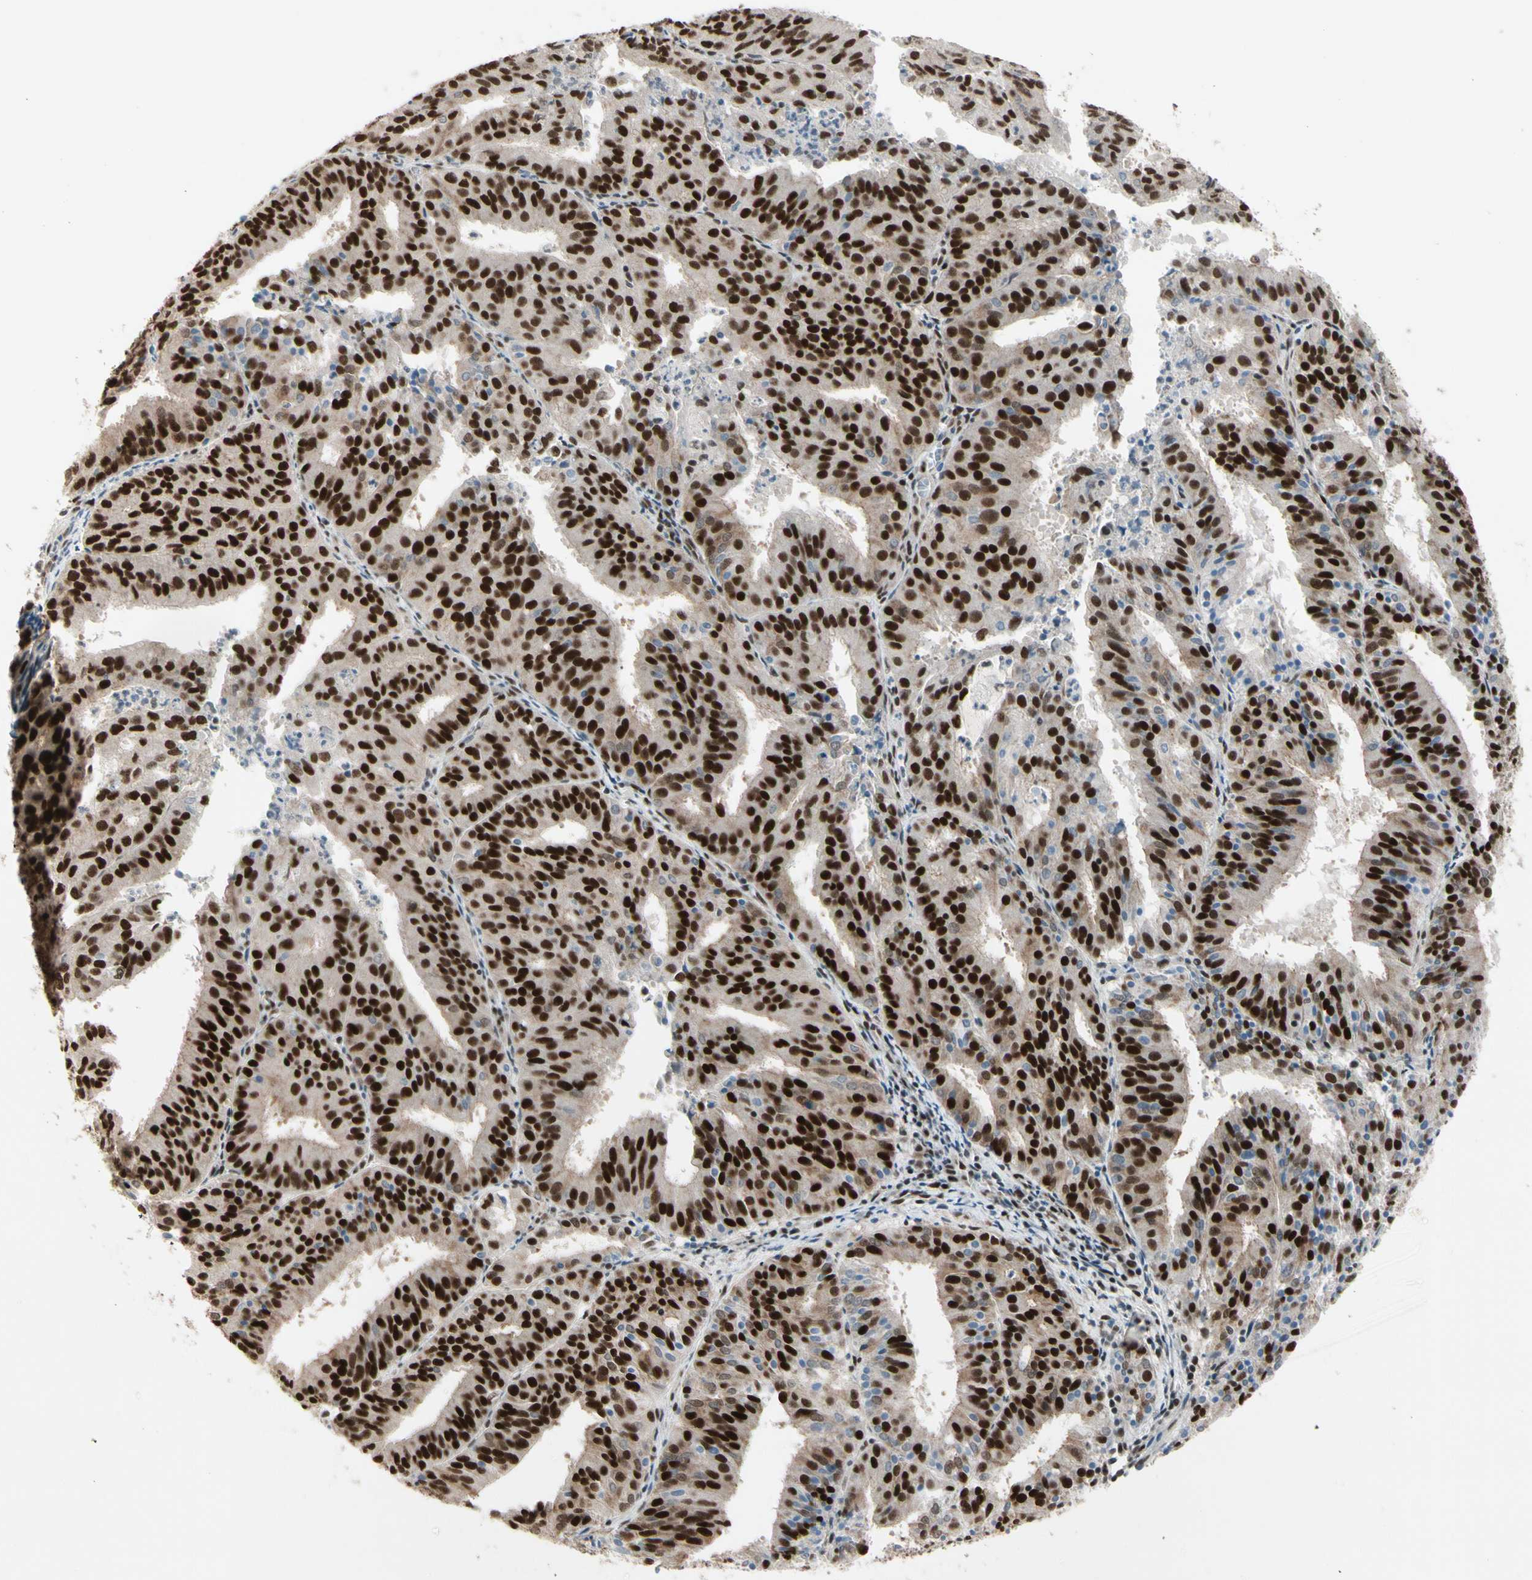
{"staining": {"intensity": "strong", "quantity": ">75%", "location": "nuclear"}, "tissue": "endometrial cancer", "cell_type": "Tumor cells", "image_type": "cancer", "snomed": [{"axis": "morphology", "description": "Adenocarcinoma, NOS"}, {"axis": "topography", "description": "Uterus"}], "caption": "This photomicrograph exhibits adenocarcinoma (endometrial) stained with immunohistochemistry (IHC) to label a protein in brown. The nuclear of tumor cells show strong positivity for the protein. Nuclei are counter-stained blue.", "gene": "CHAMP1", "patient": {"sex": "female", "age": 60}}